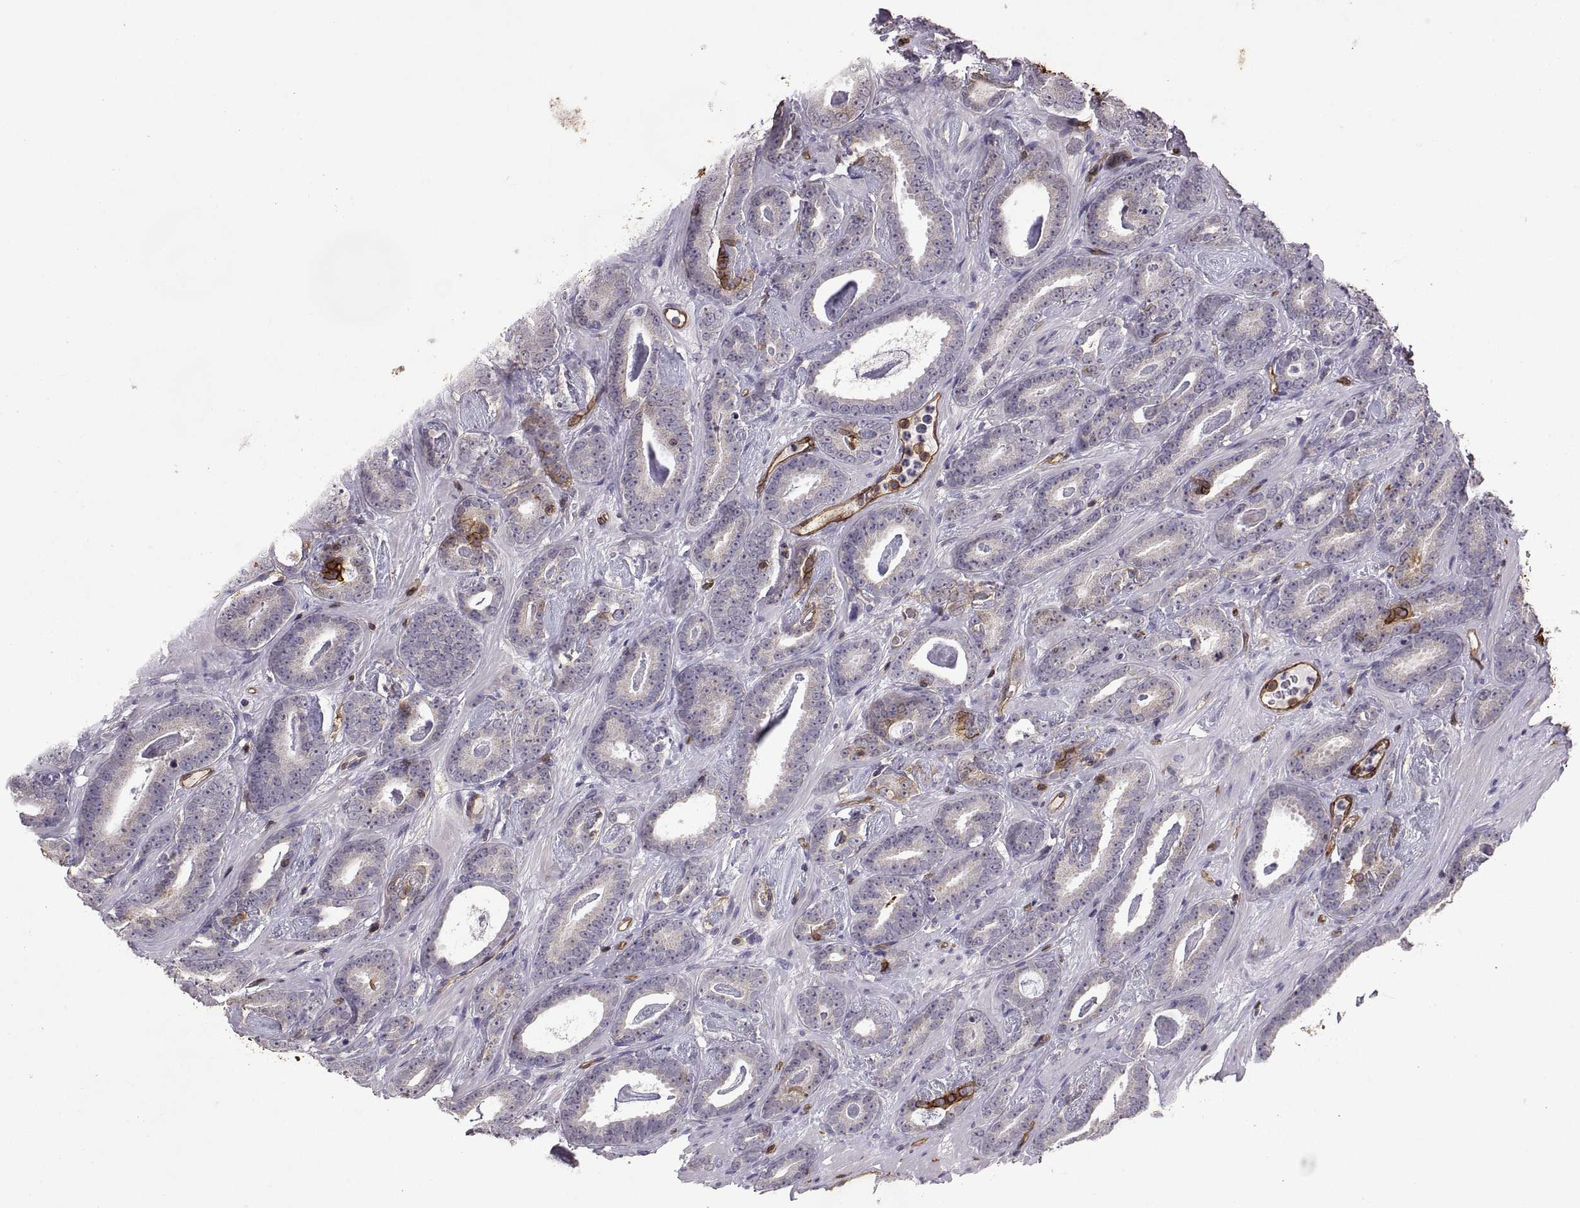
{"staining": {"intensity": "negative", "quantity": "none", "location": "none"}, "tissue": "prostate cancer", "cell_type": "Tumor cells", "image_type": "cancer", "snomed": [{"axis": "morphology", "description": "Adenocarcinoma, Medium grade"}, {"axis": "topography", "description": "Prostate and seminal vesicle, NOS"}, {"axis": "topography", "description": "Prostate"}], "caption": "High power microscopy micrograph of an immunohistochemistry (IHC) image of prostate cancer, revealing no significant staining in tumor cells. (DAB IHC with hematoxylin counter stain).", "gene": "S100A10", "patient": {"sex": "male", "age": 54}}